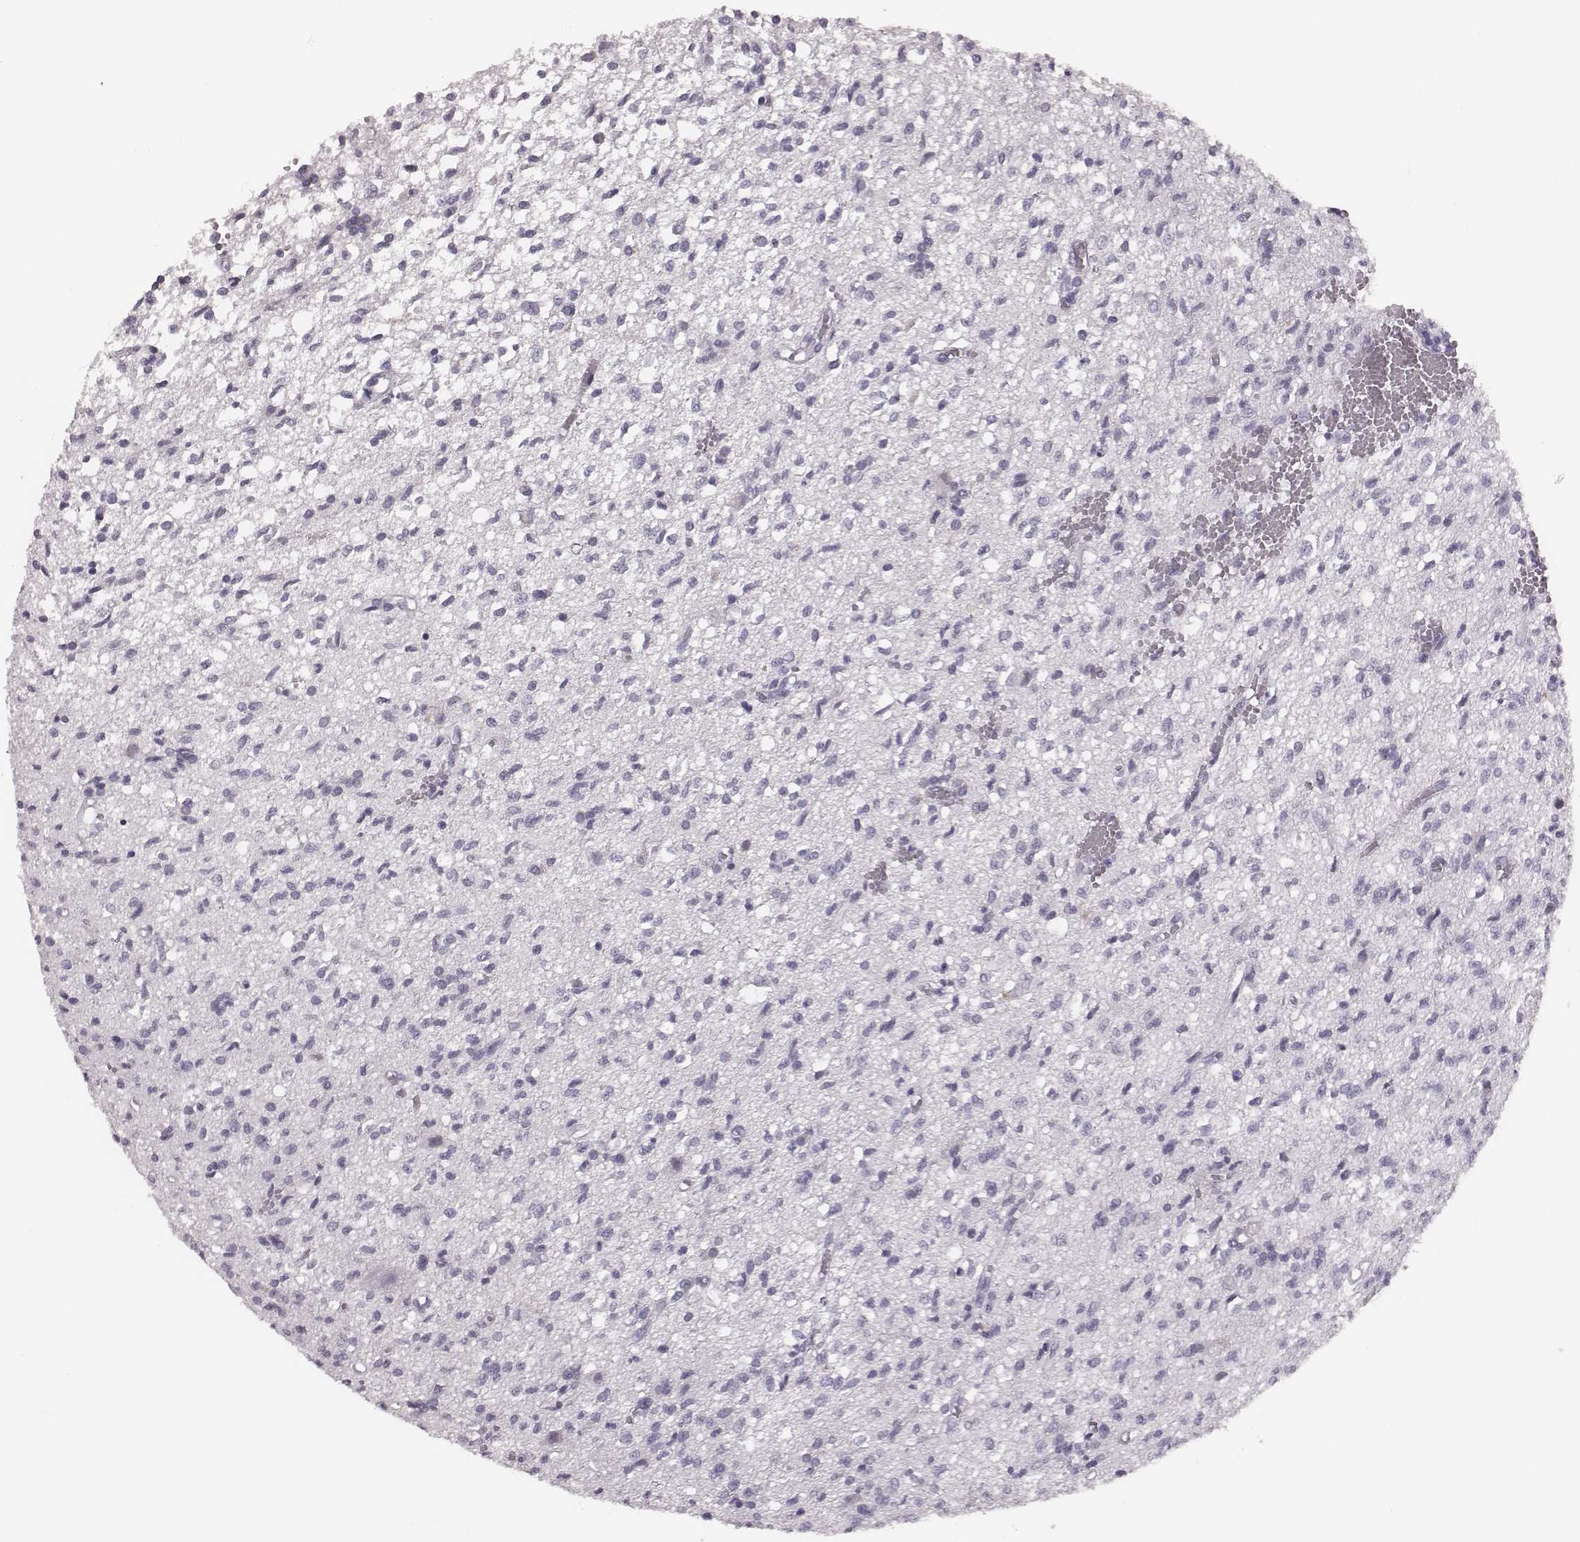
{"staining": {"intensity": "negative", "quantity": "none", "location": "none"}, "tissue": "glioma", "cell_type": "Tumor cells", "image_type": "cancer", "snomed": [{"axis": "morphology", "description": "Glioma, malignant, Low grade"}, {"axis": "topography", "description": "Brain"}], "caption": "High magnification brightfield microscopy of malignant glioma (low-grade) stained with DAB (3,3'-diaminobenzidine) (brown) and counterstained with hematoxylin (blue): tumor cells show no significant expression. (Immunohistochemistry (ihc), brightfield microscopy, high magnification).", "gene": "KRT74", "patient": {"sex": "male", "age": 64}}